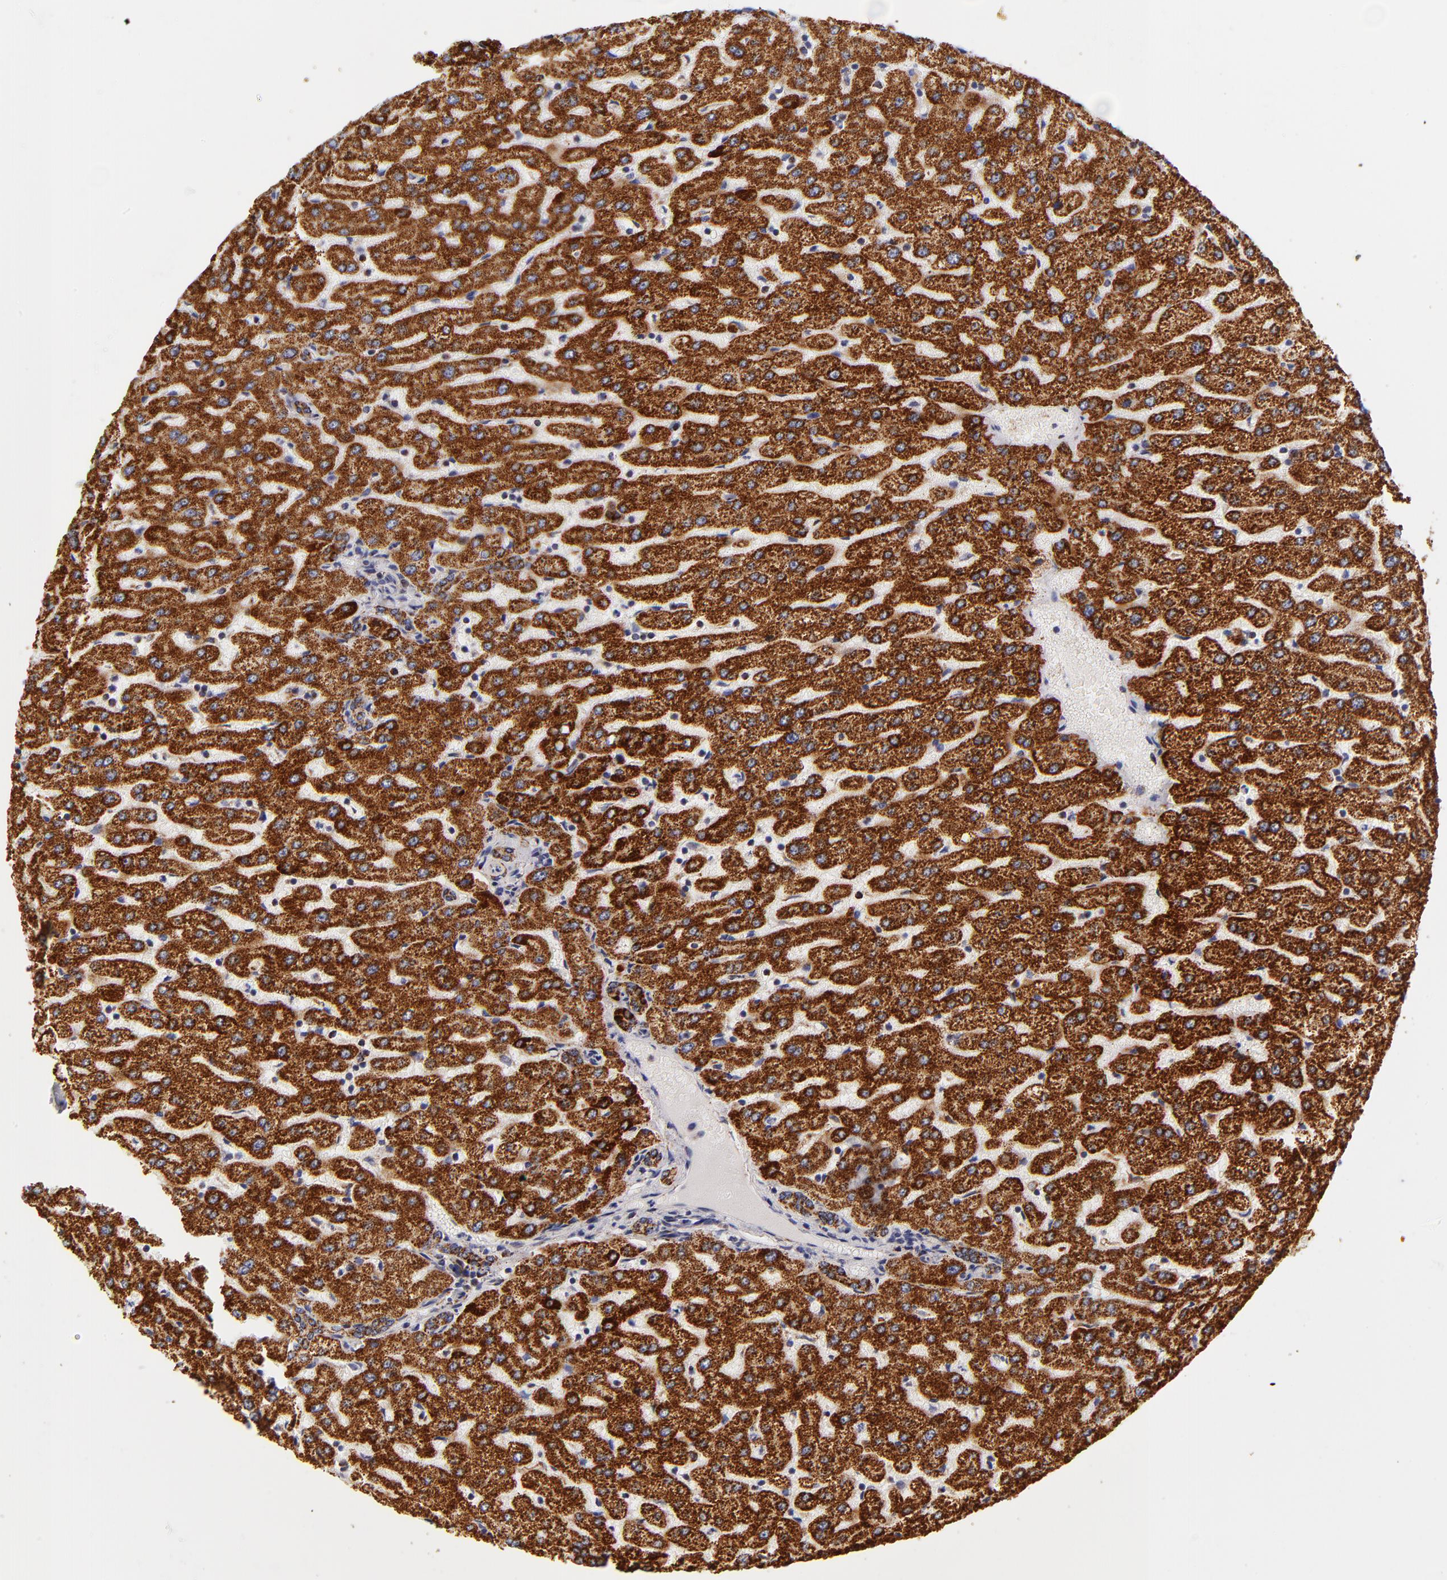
{"staining": {"intensity": "strong", "quantity": ">75%", "location": "cytoplasmic/membranous"}, "tissue": "liver", "cell_type": "Cholangiocytes", "image_type": "normal", "snomed": [{"axis": "morphology", "description": "Normal tissue, NOS"}, {"axis": "morphology", "description": "Fibrosis, NOS"}, {"axis": "topography", "description": "Liver"}], "caption": "A micrograph of liver stained for a protein demonstrates strong cytoplasmic/membranous brown staining in cholangiocytes. Immunohistochemistry stains the protein in brown and the nuclei are stained blue.", "gene": "ECHS1", "patient": {"sex": "female", "age": 29}}